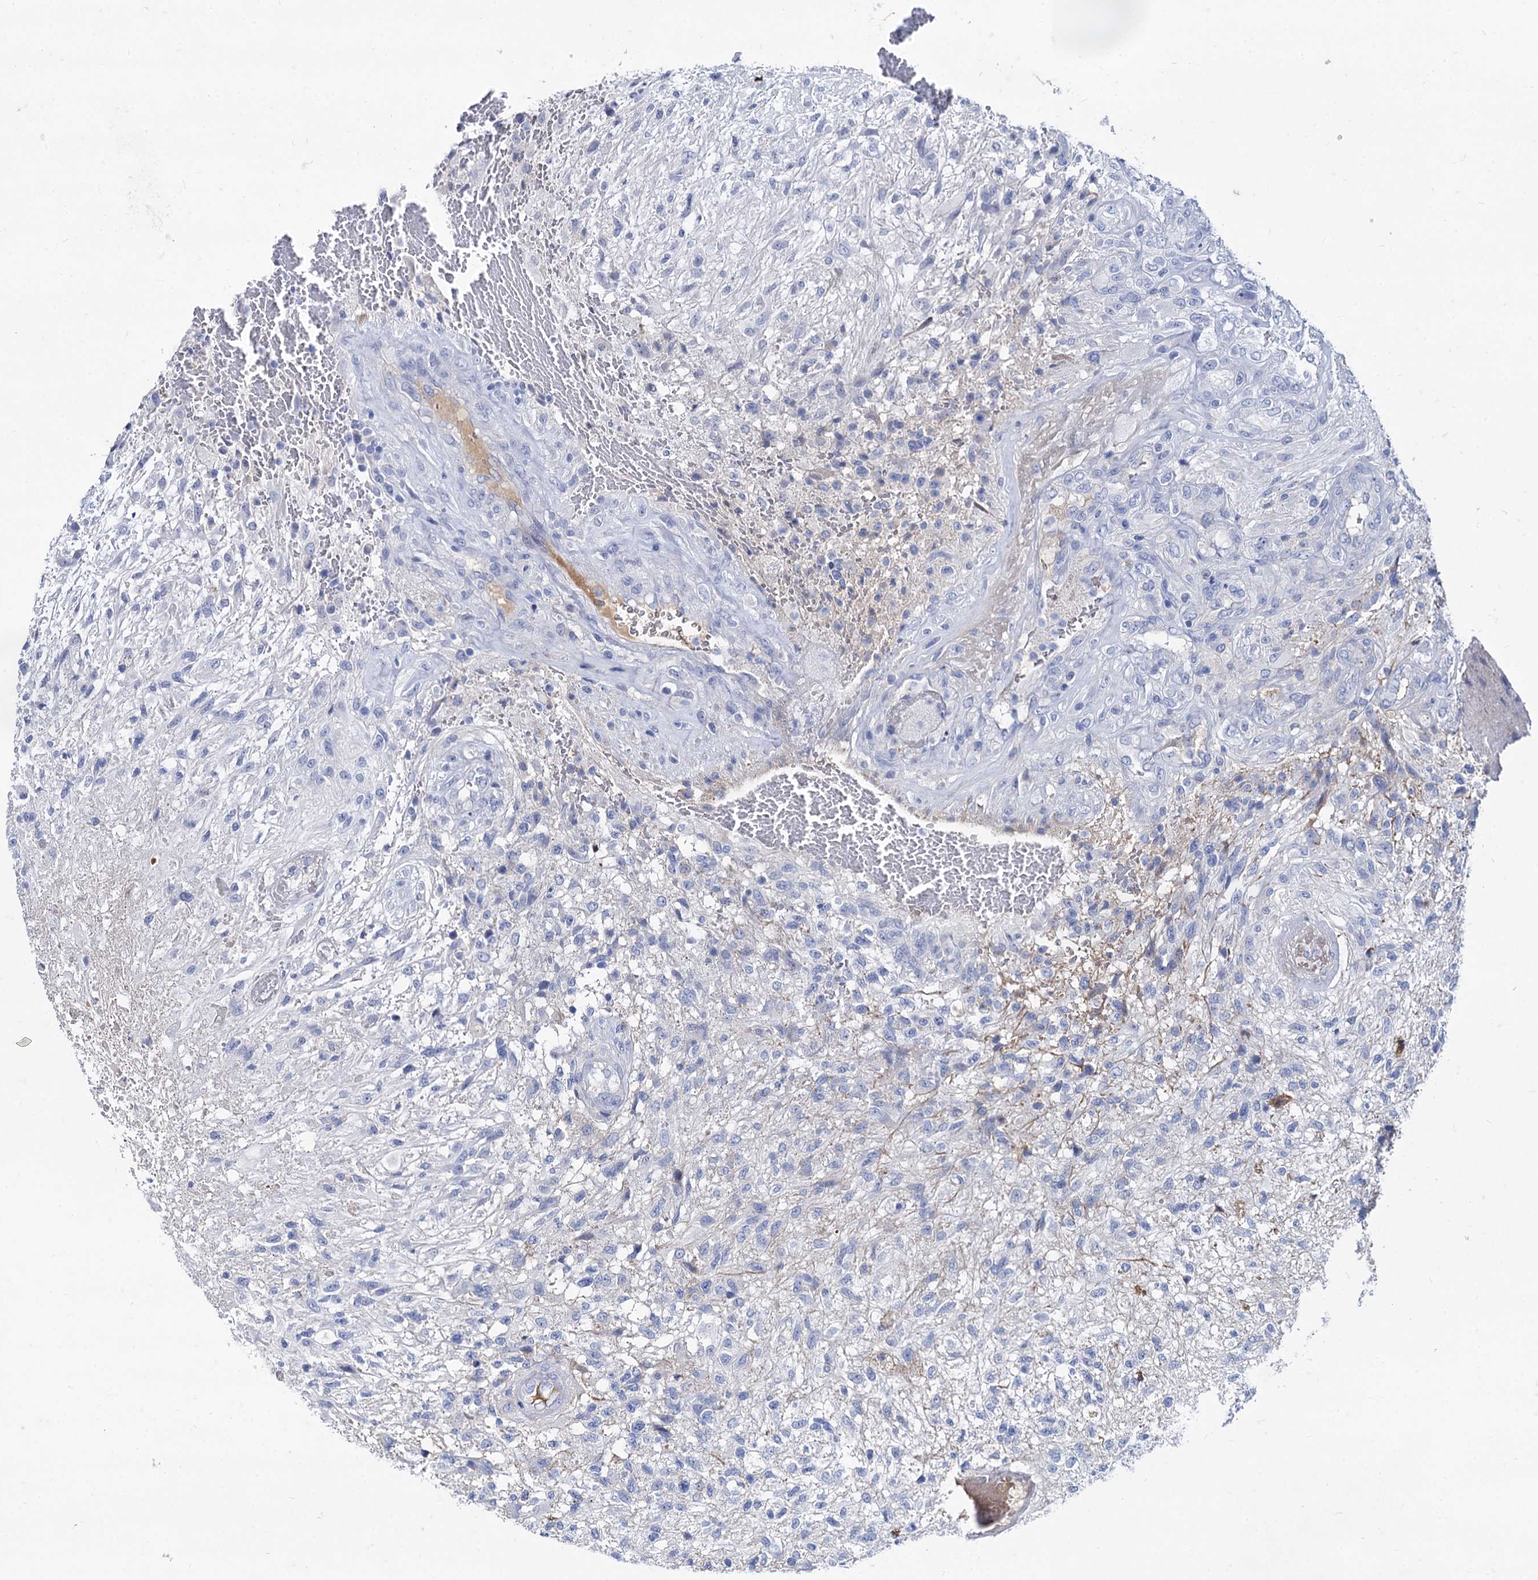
{"staining": {"intensity": "negative", "quantity": "none", "location": "none"}, "tissue": "glioma", "cell_type": "Tumor cells", "image_type": "cancer", "snomed": [{"axis": "morphology", "description": "Glioma, malignant, High grade"}, {"axis": "topography", "description": "Brain"}], "caption": "Immunohistochemical staining of human glioma displays no significant staining in tumor cells.", "gene": "TMEM72", "patient": {"sex": "male", "age": 56}}